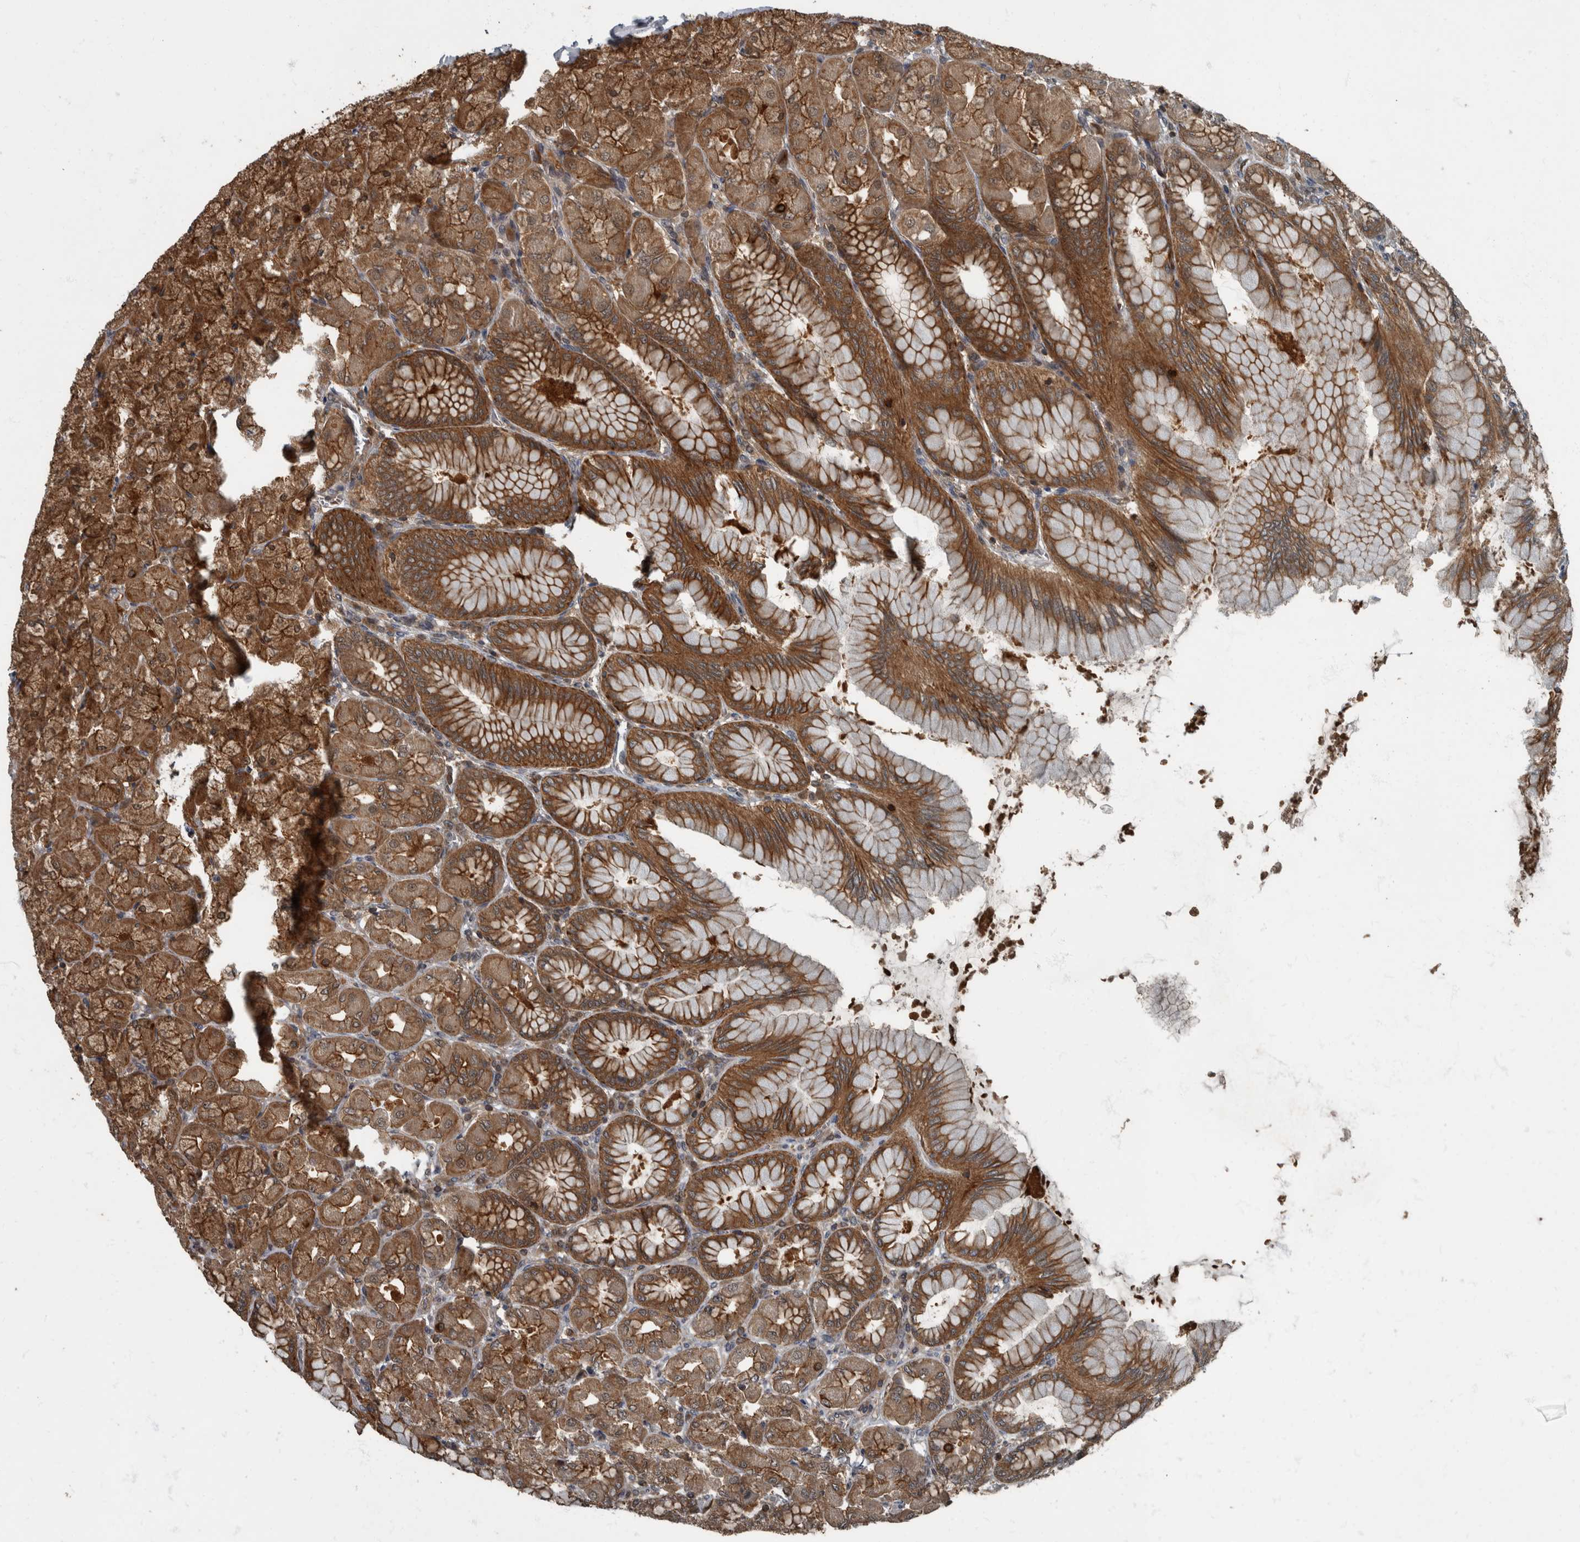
{"staining": {"intensity": "strong", "quantity": ">75%", "location": "cytoplasmic/membranous"}, "tissue": "stomach", "cell_type": "Glandular cells", "image_type": "normal", "snomed": [{"axis": "morphology", "description": "Normal tissue, NOS"}, {"axis": "topography", "description": "Stomach, upper"}], "caption": "An IHC micrograph of benign tissue is shown. Protein staining in brown labels strong cytoplasmic/membranous positivity in stomach within glandular cells.", "gene": "RABGGTB", "patient": {"sex": "female", "age": 56}}